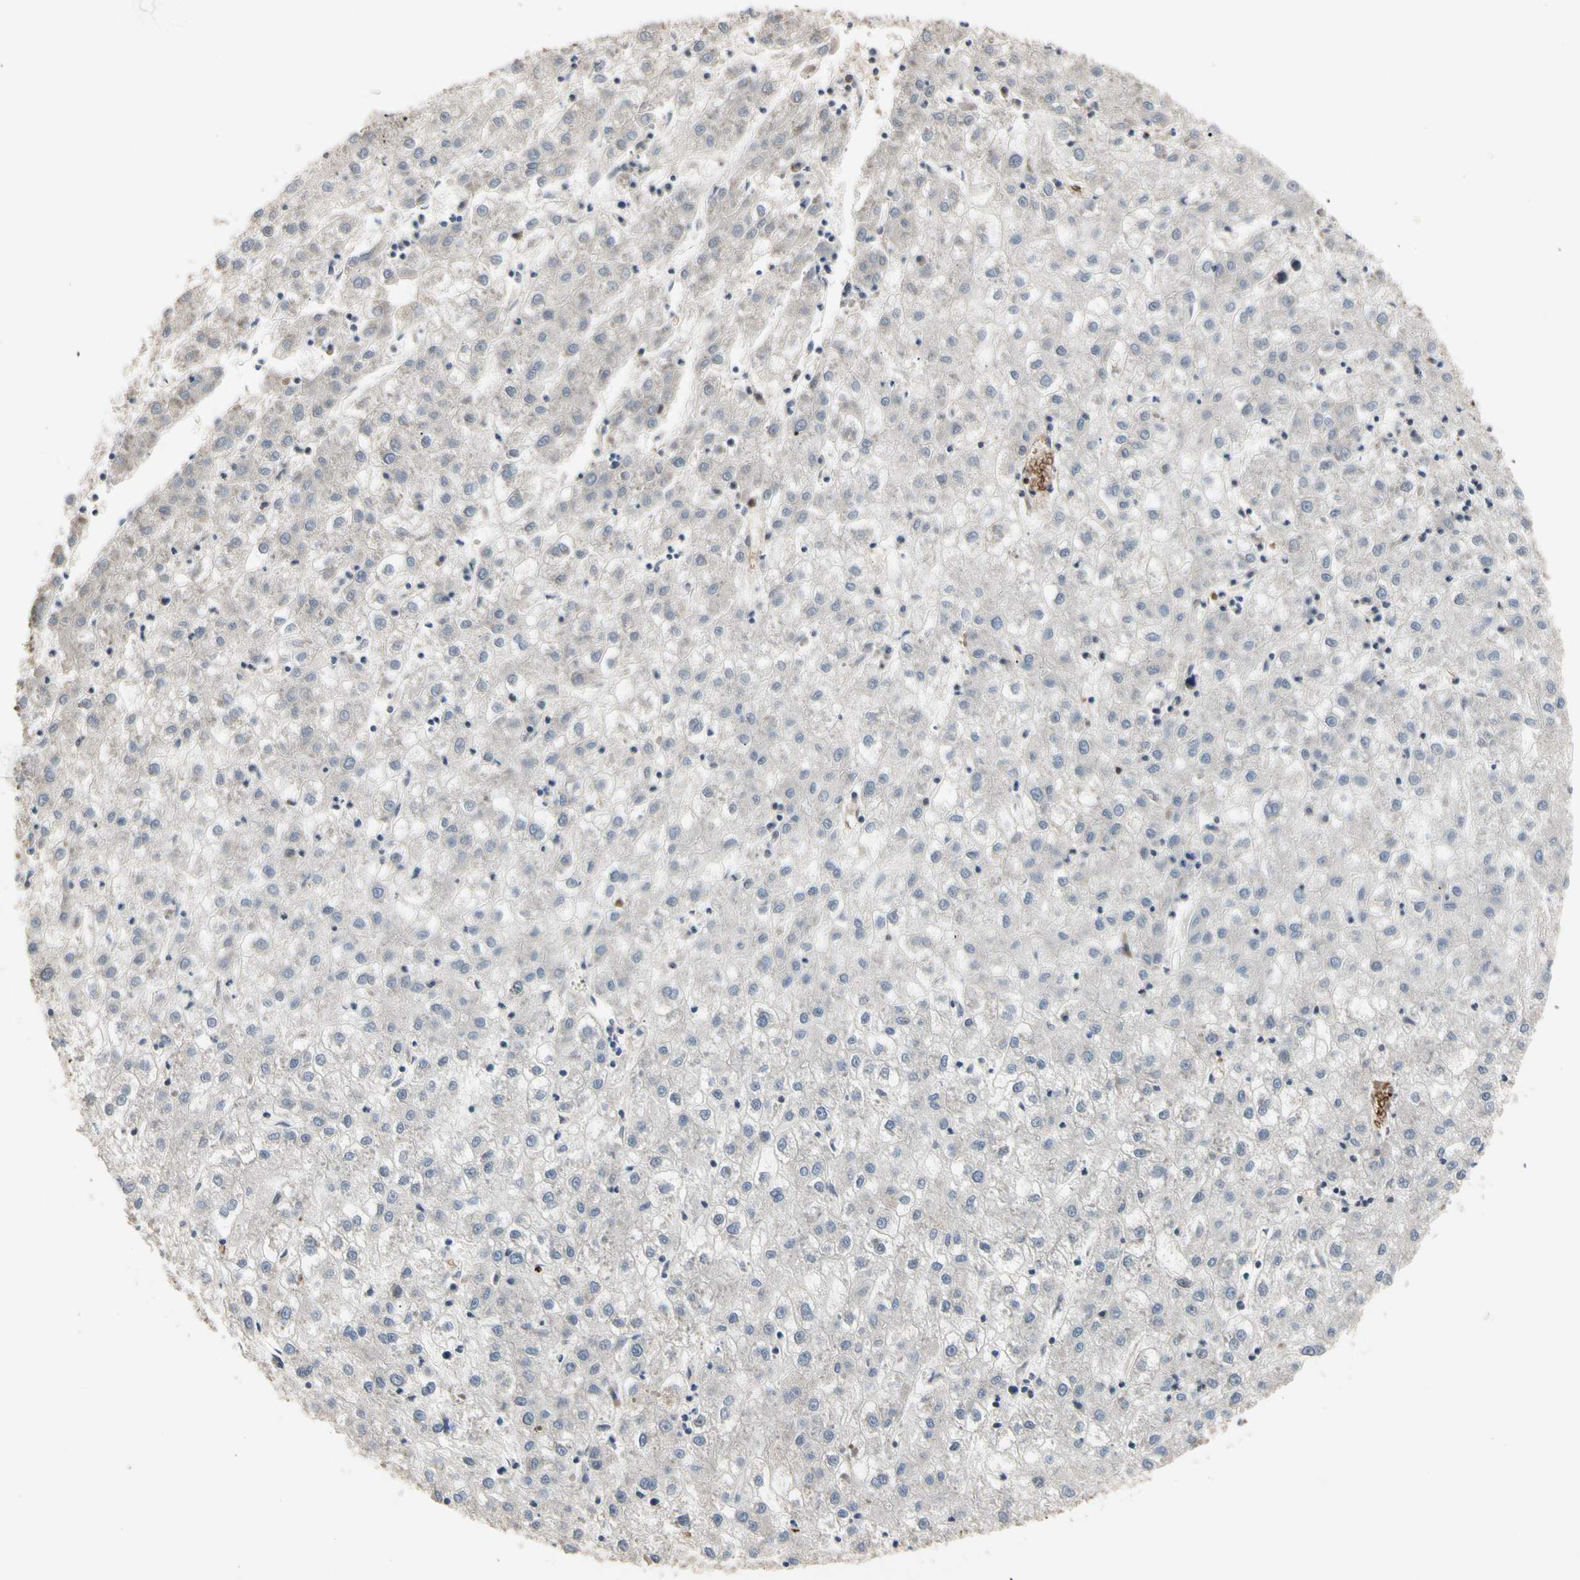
{"staining": {"intensity": "negative", "quantity": "none", "location": "none"}, "tissue": "liver cancer", "cell_type": "Tumor cells", "image_type": "cancer", "snomed": [{"axis": "morphology", "description": "Carcinoma, Hepatocellular, NOS"}, {"axis": "topography", "description": "Liver"}], "caption": "A micrograph of human liver cancer (hepatocellular carcinoma) is negative for staining in tumor cells. (Brightfield microscopy of DAB (3,3'-diaminobenzidine) immunohistochemistry (IHC) at high magnification).", "gene": "HMGCR", "patient": {"sex": "male", "age": 72}}